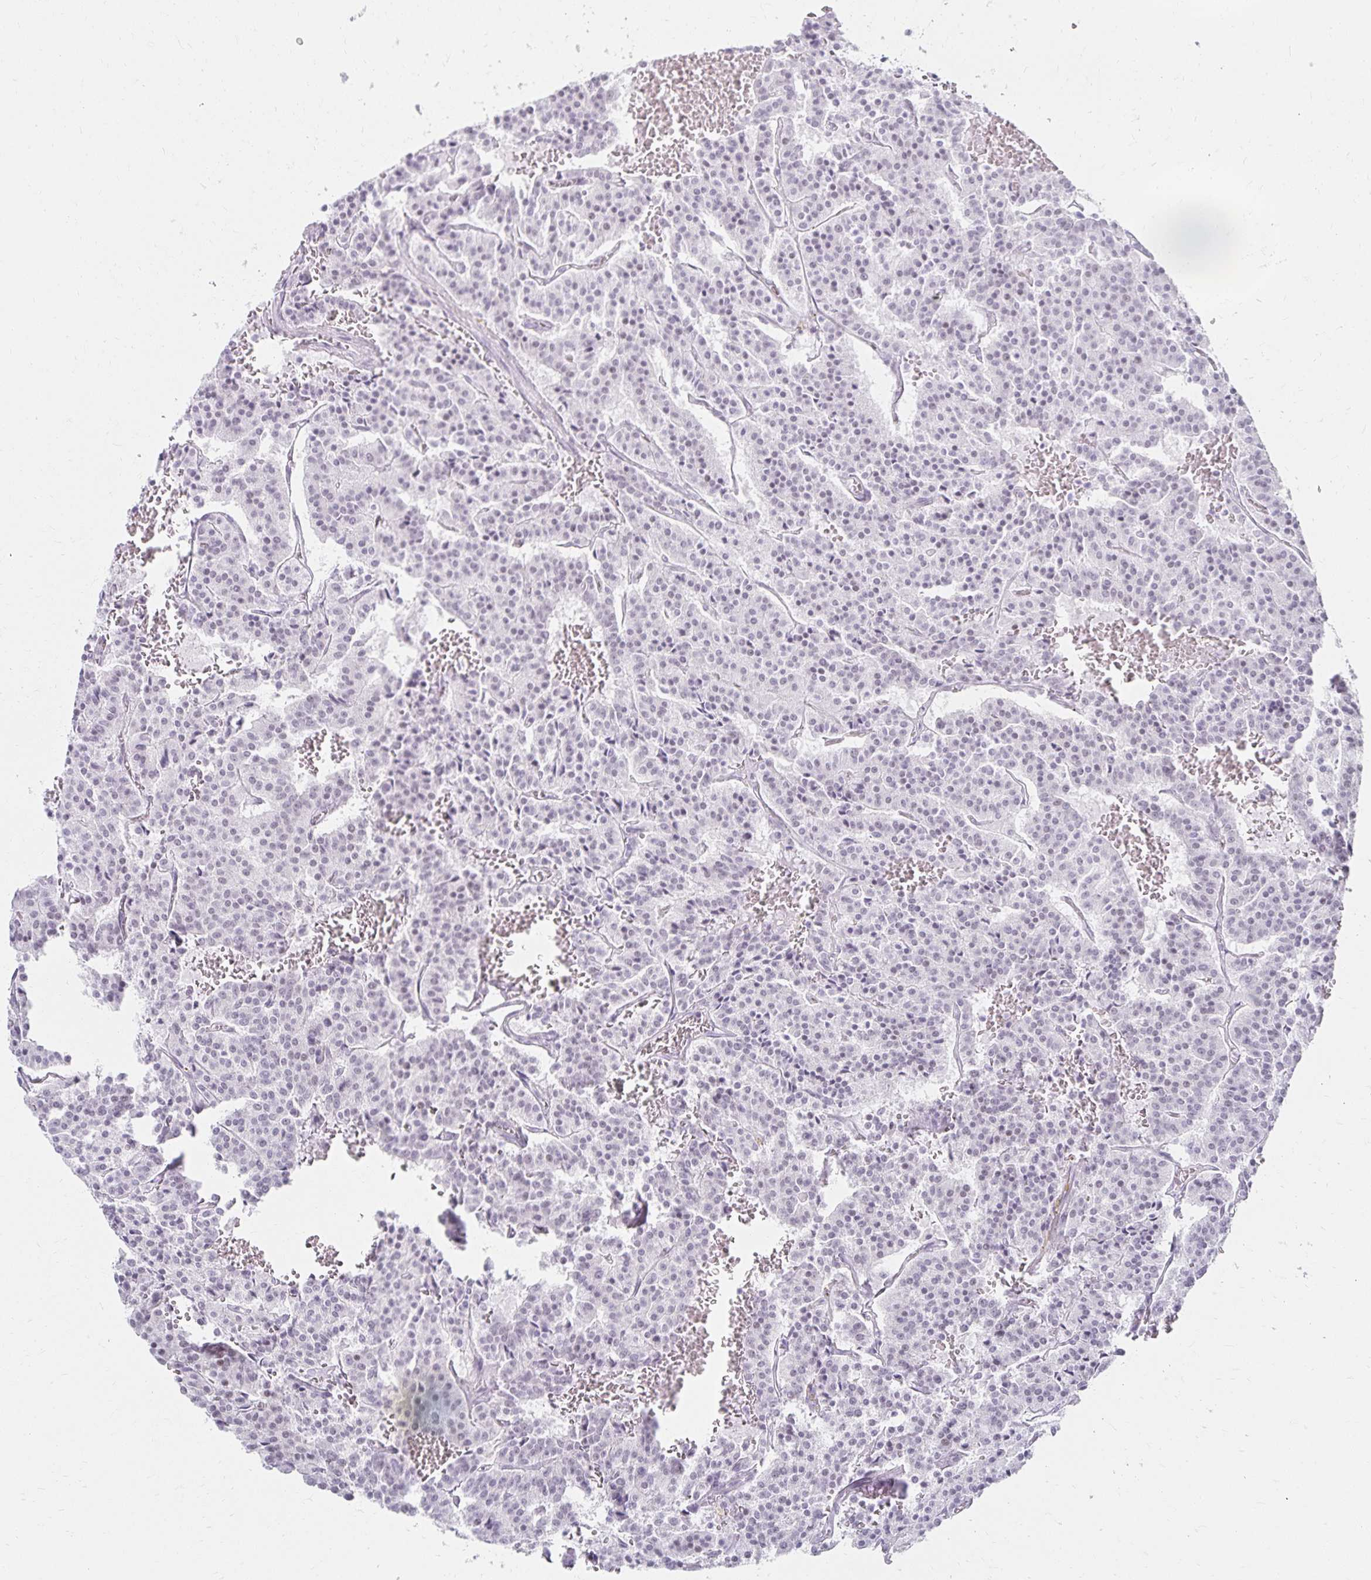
{"staining": {"intensity": "negative", "quantity": "none", "location": "none"}, "tissue": "carcinoid", "cell_type": "Tumor cells", "image_type": "cancer", "snomed": [{"axis": "morphology", "description": "Carcinoid, malignant, NOS"}, {"axis": "topography", "description": "Lung"}], "caption": "A histopathology image of carcinoid (malignant) stained for a protein displays no brown staining in tumor cells.", "gene": "C20orf85", "patient": {"sex": "male", "age": 70}}